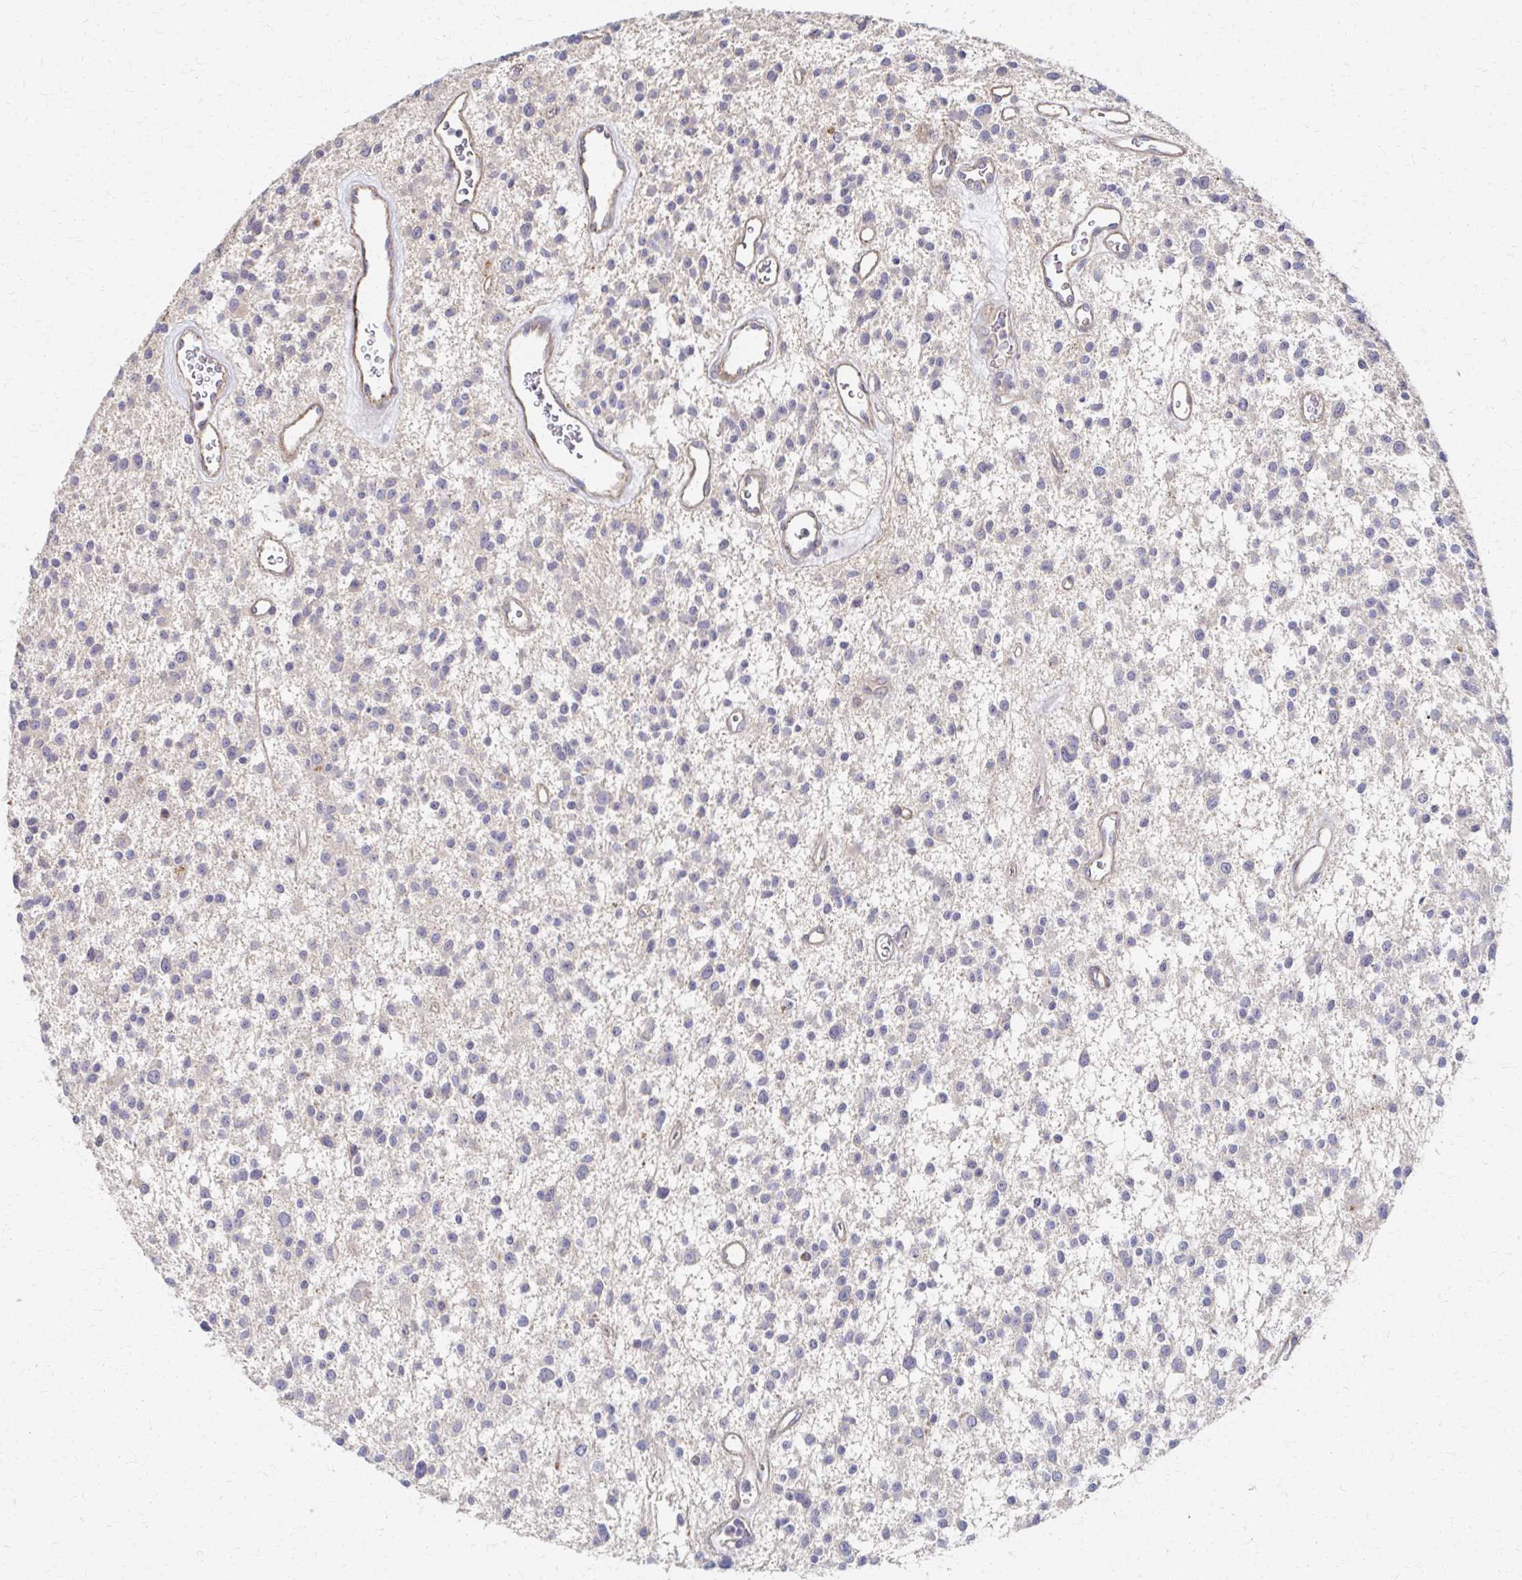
{"staining": {"intensity": "negative", "quantity": "none", "location": "none"}, "tissue": "glioma", "cell_type": "Tumor cells", "image_type": "cancer", "snomed": [{"axis": "morphology", "description": "Glioma, malignant, Low grade"}, {"axis": "topography", "description": "Brain"}], "caption": "Immunohistochemical staining of human glioma demonstrates no significant expression in tumor cells.", "gene": "EOLA2", "patient": {"sex": "male", "age": 43}}